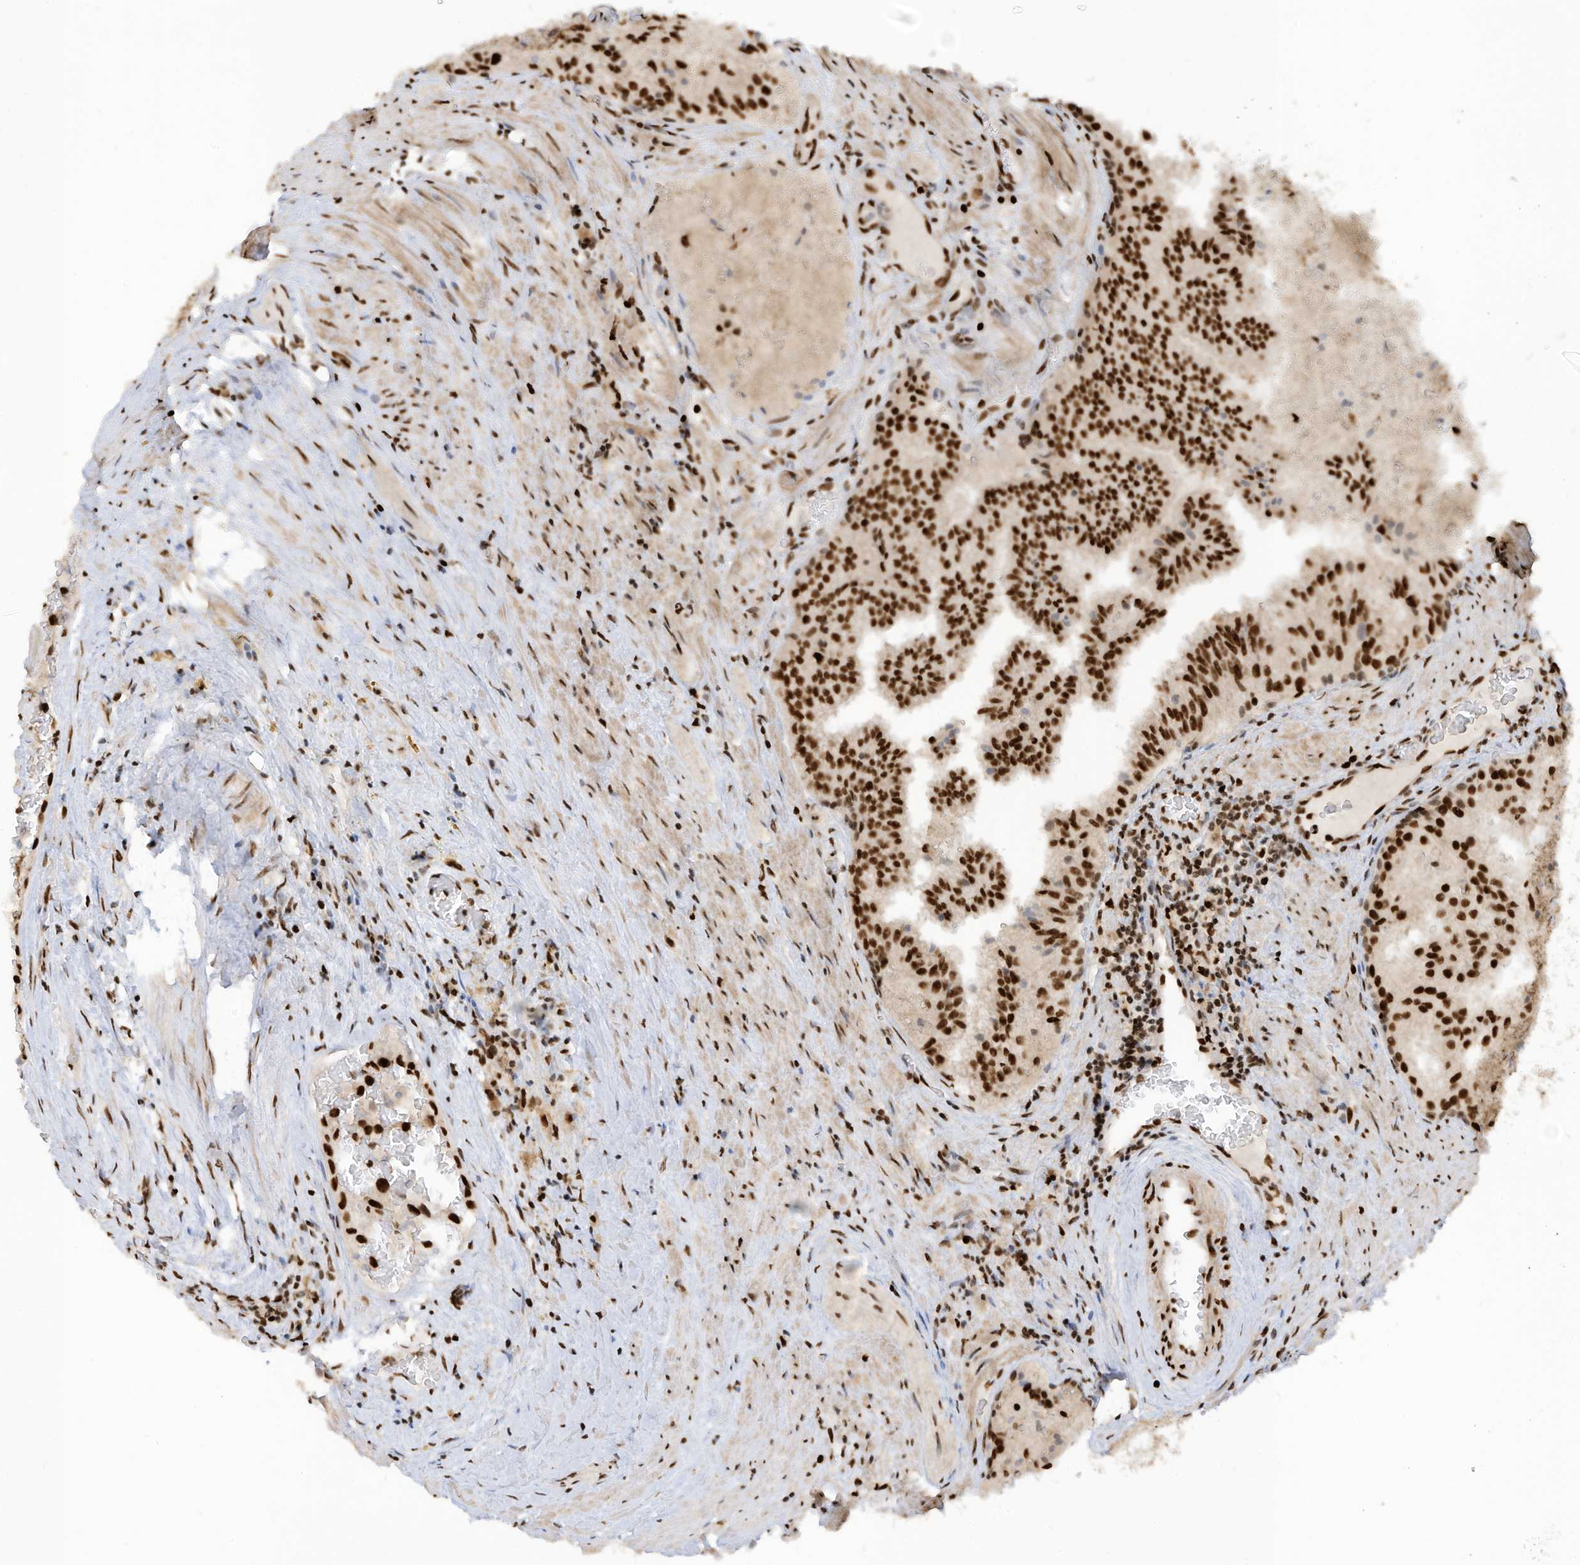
{"staining": {"intensity": "strong", "quantity": ">75%", "location": "nuclear"}, "tissue": "prostate cancer", "cell_type": "Tumor cells", "image_type": "cancer", "snomed": [{"axis": "morphology", "description": "Adenocarcinoma, High grade"}, {"axis": "topography", "description": "Prostate"}], "caption": "An image of prostate high-grade adenocarcinoma stained for a protein demonstrates strong nuclear brown staining in tumor cells.", "gene": "SAMD15", "patient": {"sex": "male", "age": 68}}